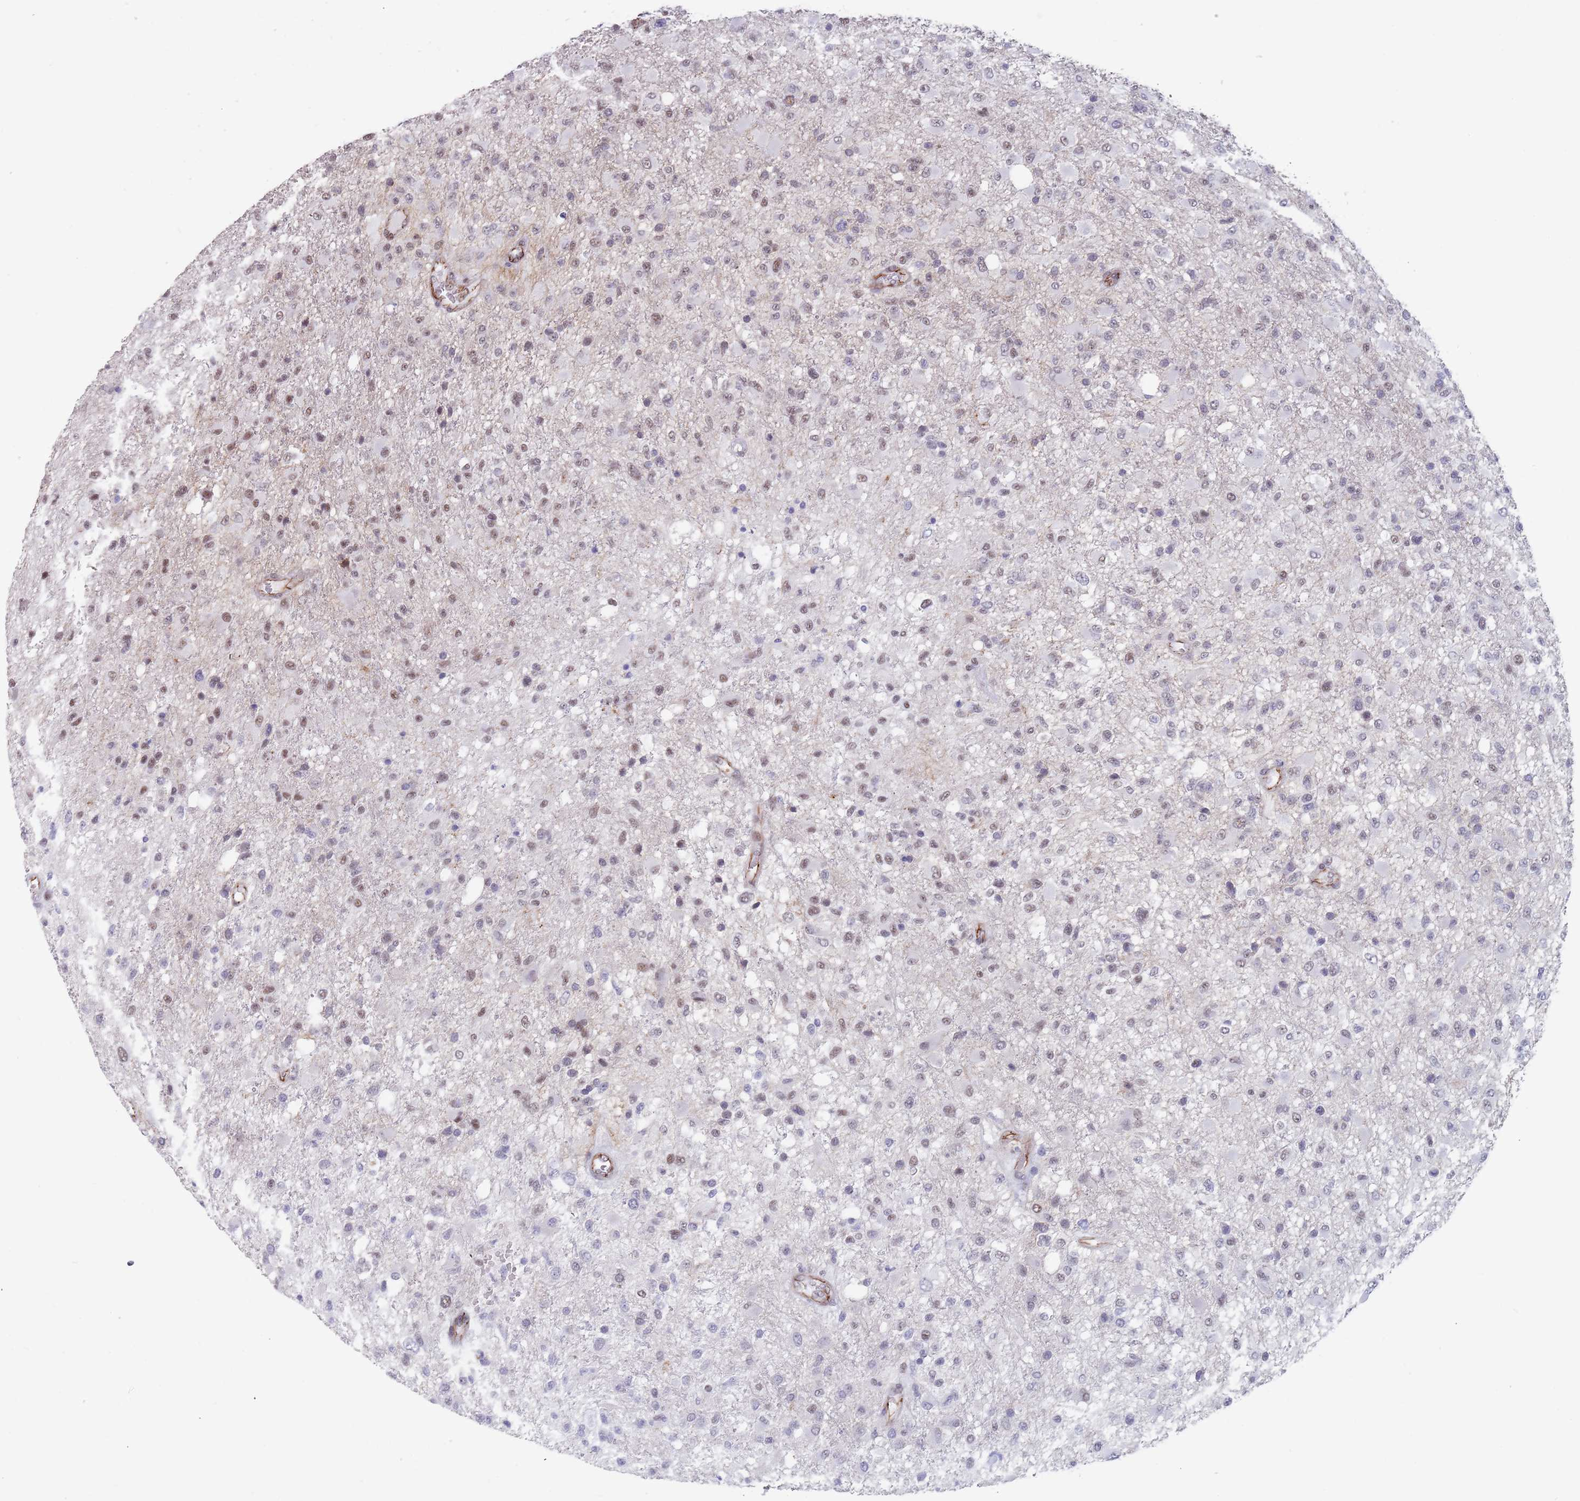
{"staining": {"intensity": "moderate", "quantity": "25%-75%", "location": "nuclear"}, "tissue": "glioma", "cell_type": "Tumor cells", "image_type": "cancer", "snomed": [{"axis": "morphology", "description": "Glioma, malignant, High grade"}, {"axis": "topography", "description": "Brain"}], "caption": "A micrograph of human malignant glioma (high-grade) stained for a protein exhibits moderate nuclear brown staining in tumor cells.", "gene": "OR5A2", "patient": {"sex": "female", "age": 74}}